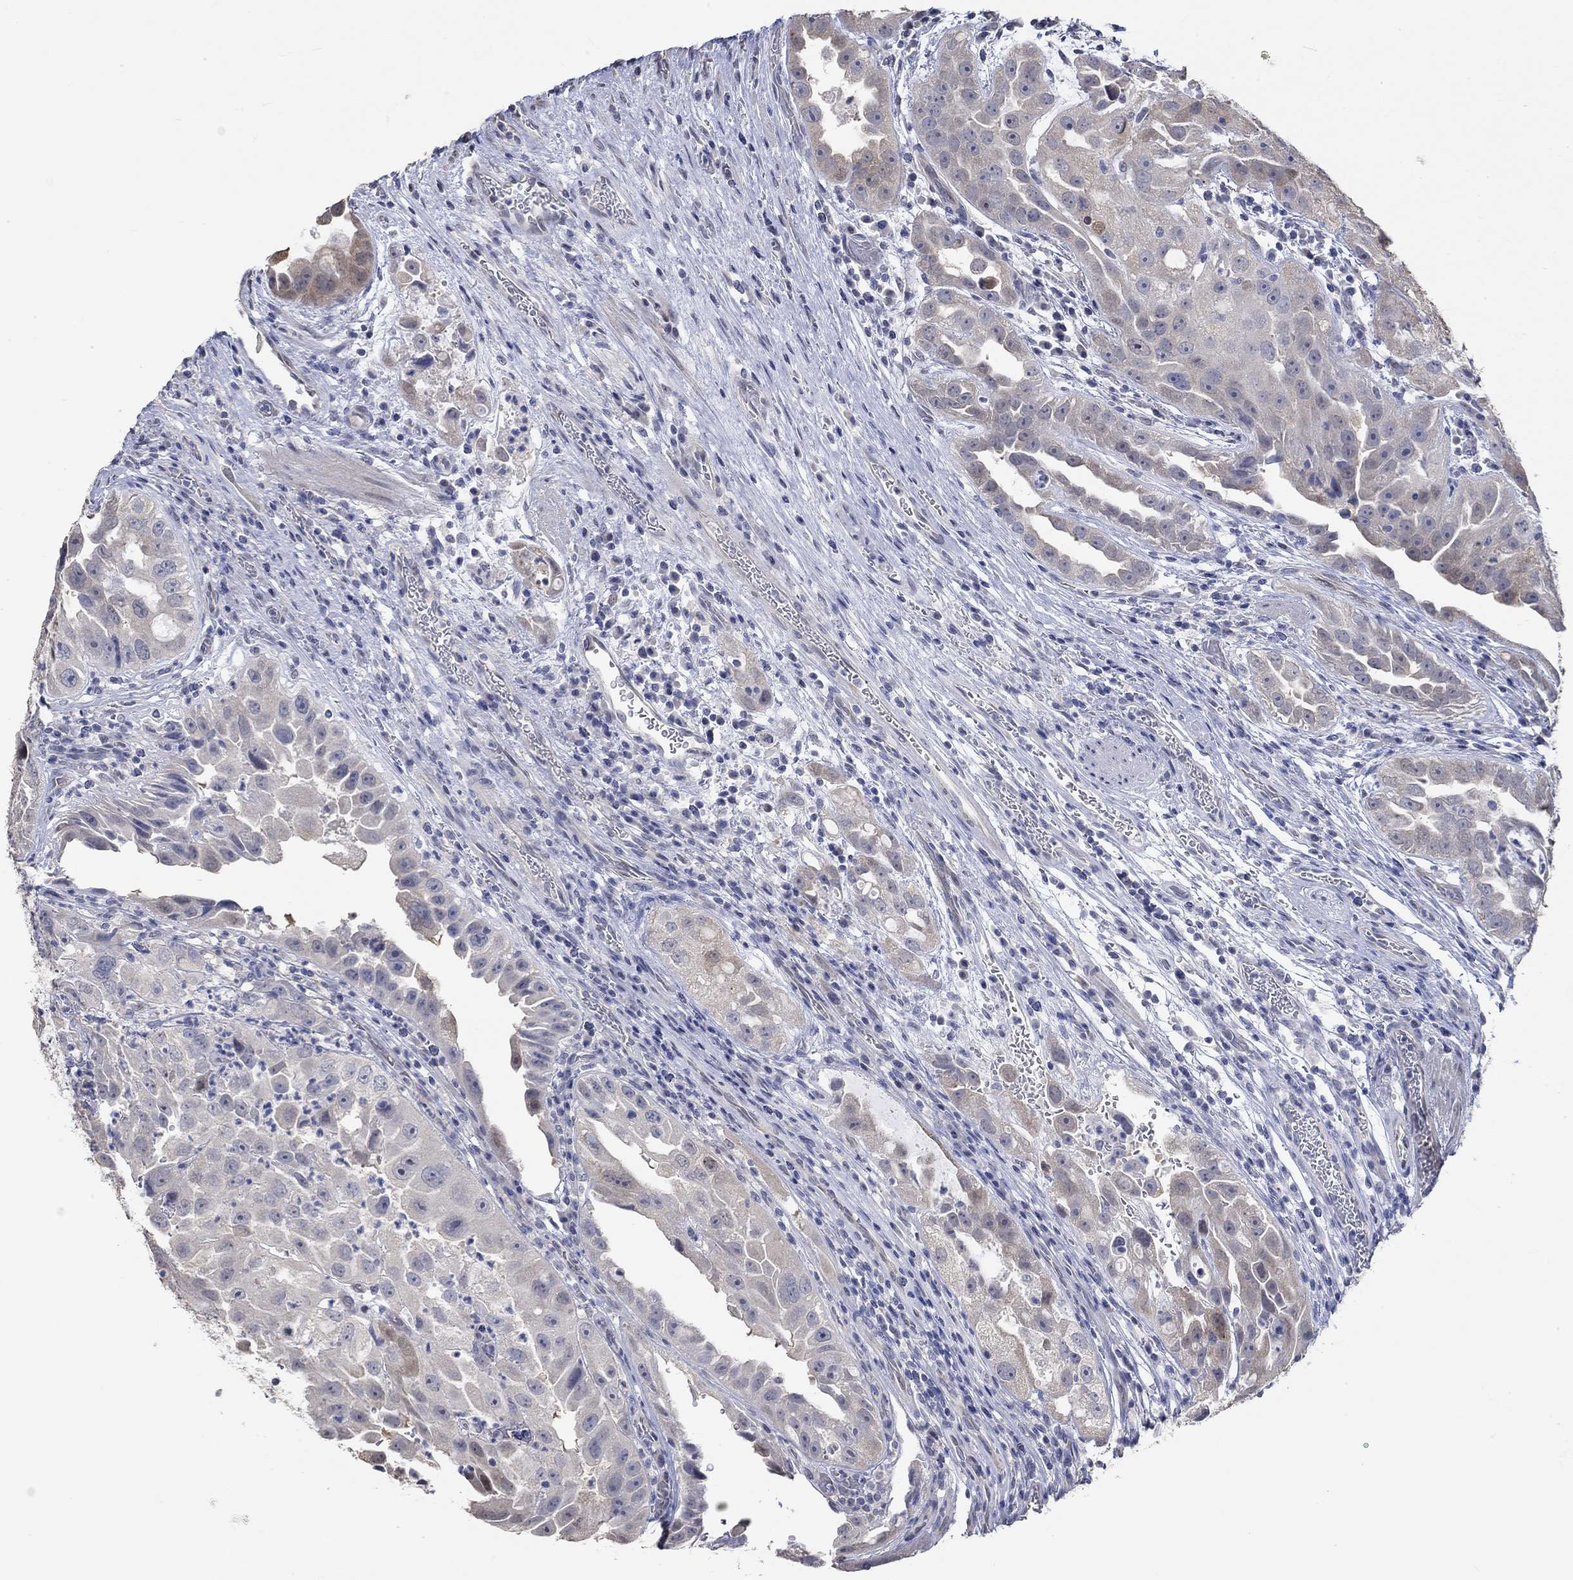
{"staining": {"intensity": "weak", "quantity": "<25%", "location": "cytoplasmic/membranous"}, "tissue": "urothelial cancer", "cell_type": "Tumor cells", "image_type": "cancer", "snomed": [{"axis": "morphology", "description": "Urothelial carcinoma, High grade"}, {"axis": "topography", "description": "Urinary bladder"}], "caption": "The histopathology image shows no significant positivity in tumor cells of urothelial cancer.", "gene": "PNMA5", "patient": {"sex": "female", "age": 41}}